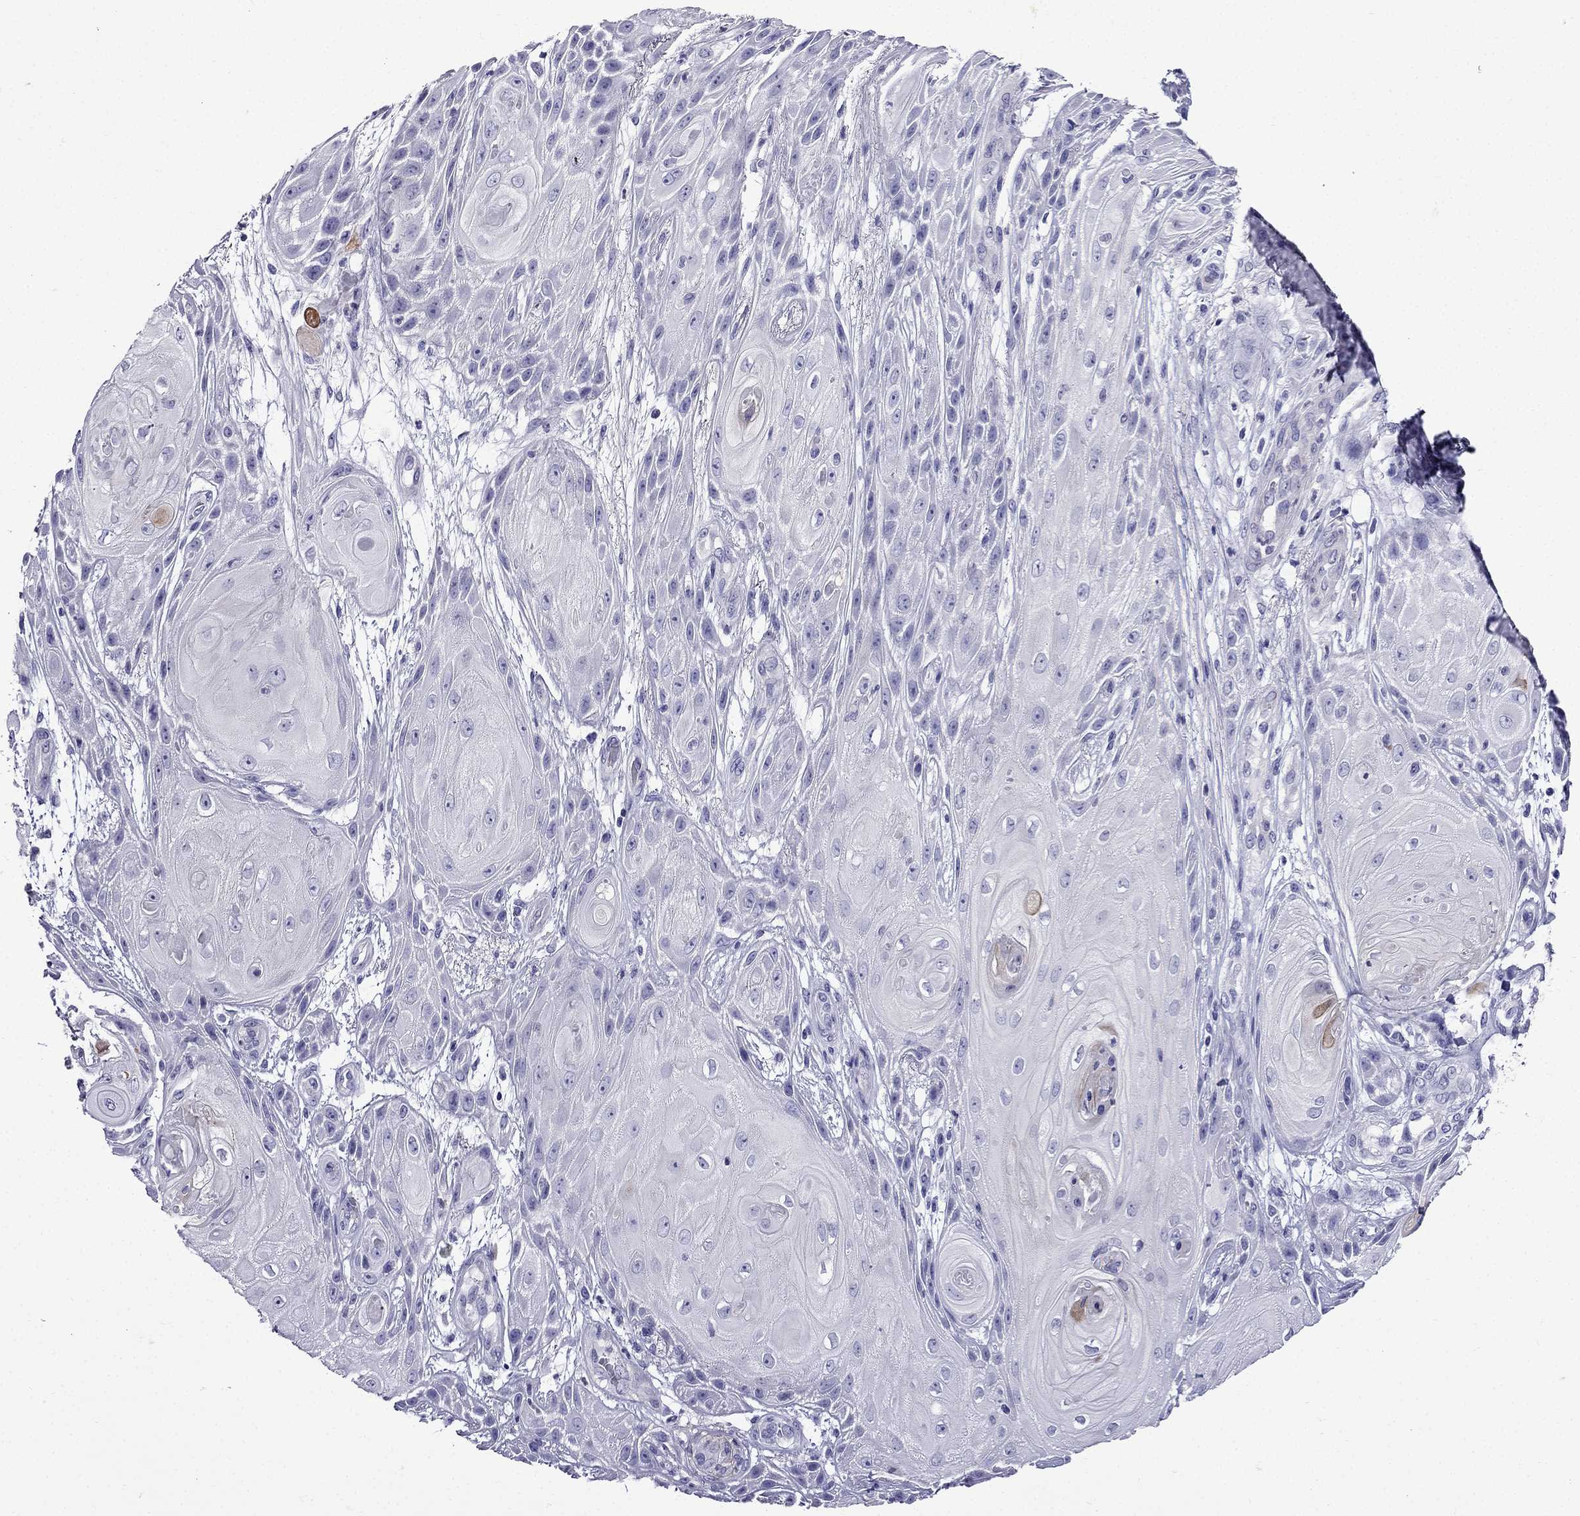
{"staining": {"intensity": "negative", "quantity": "none", "location": "none"}, "tissue": "skin cancer", "cell_type": "Tumor cells", "image_type": "cancer", "snomed": [{"axis": "morphology", "description": "Squamous cell carcinoma, NOS"}, {"axis": "topography", "description": "Skin"}], "caption": "Immunohistochemical staining of human skin cancer (squamous cell carcinoma) shows no significant positivity in tumor cells.", "gene": "ERC2", "patient": {"sex": "male", "age": 62}}